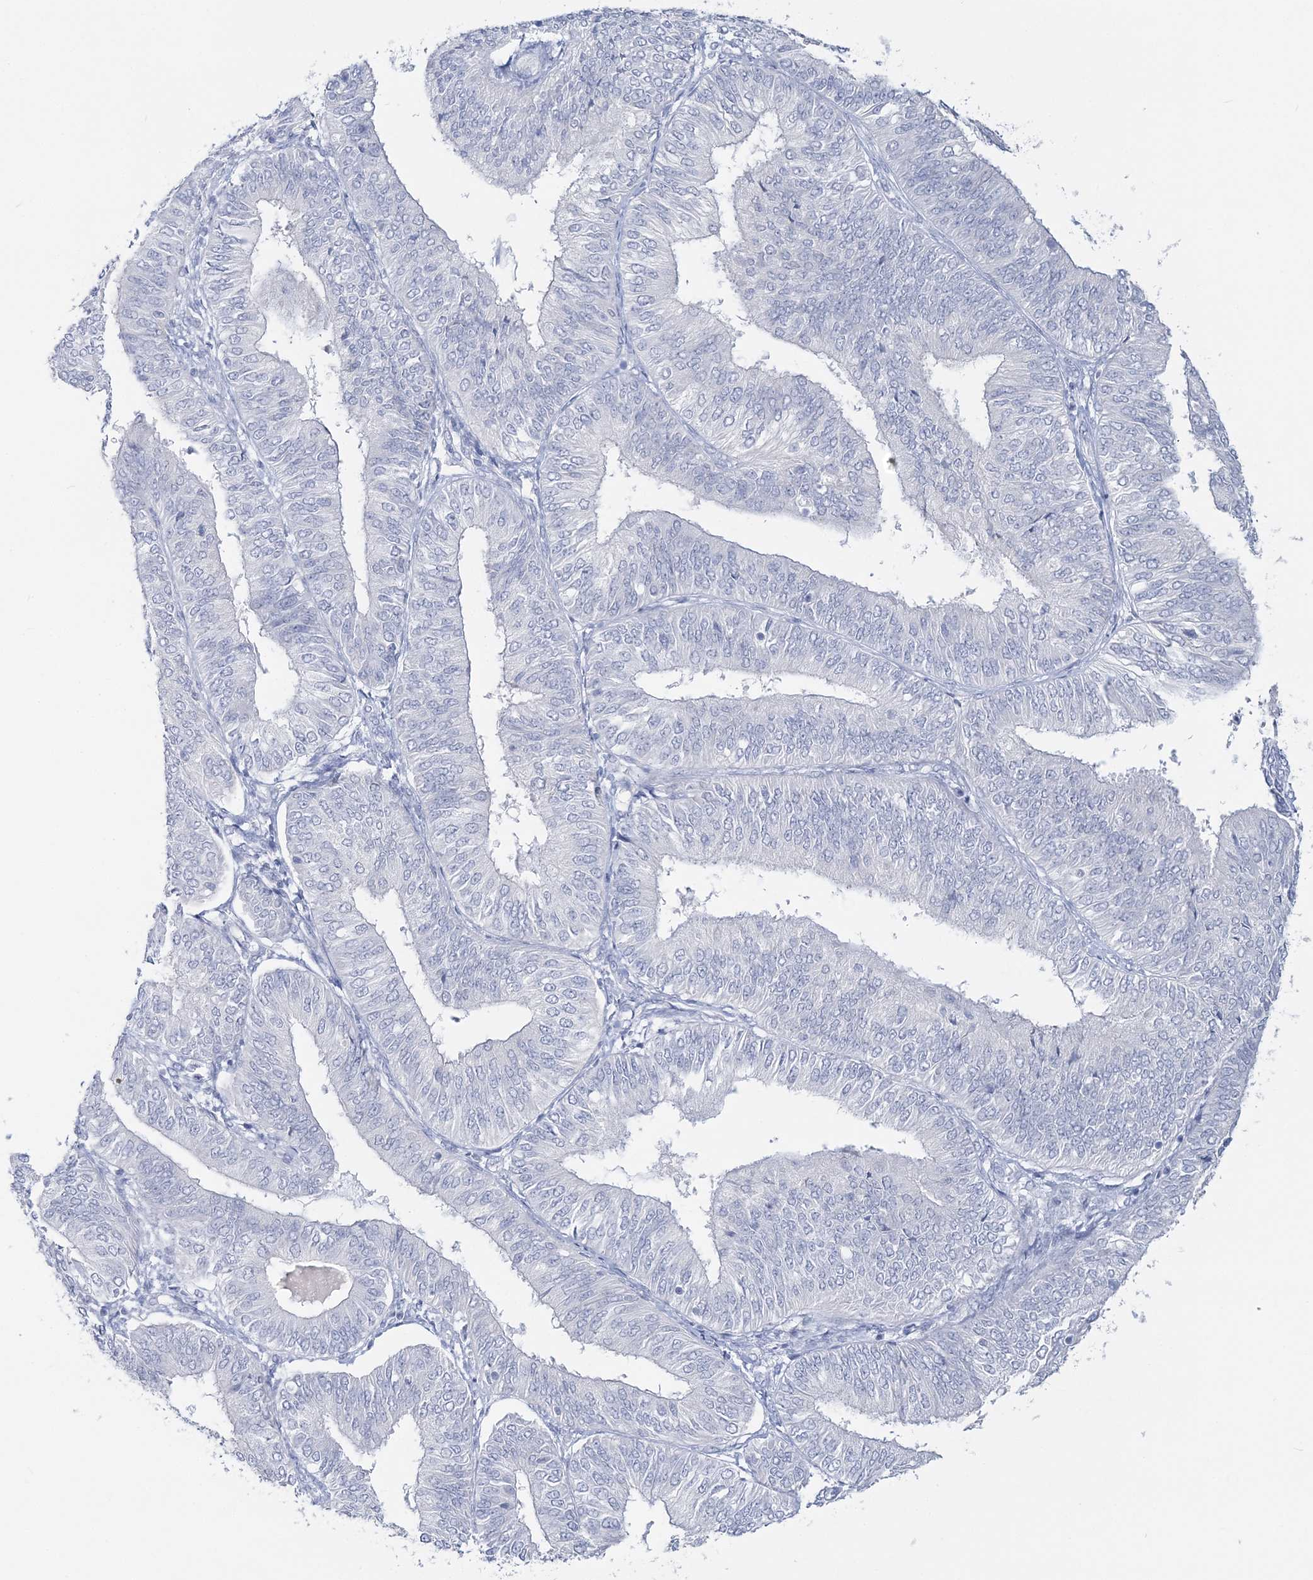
{"staining": {"intensity": "negative", "quantity": "none", "location": "none"}, "tissue": "endometrial cancer", "cell_type": "Tumor cells", "image_type": "cancer", "snomed": [{"axis": "morphology", "description": "Adenocarcinoma, NOS"}, {"axis": "topography", "description": "Endometrium"}], "caption": "The photomicrograph reveals no staining of tumor cells in endometrial cancer.", "gene": "CYP3A4", "patient": {"sex": "female", "age": 58}}